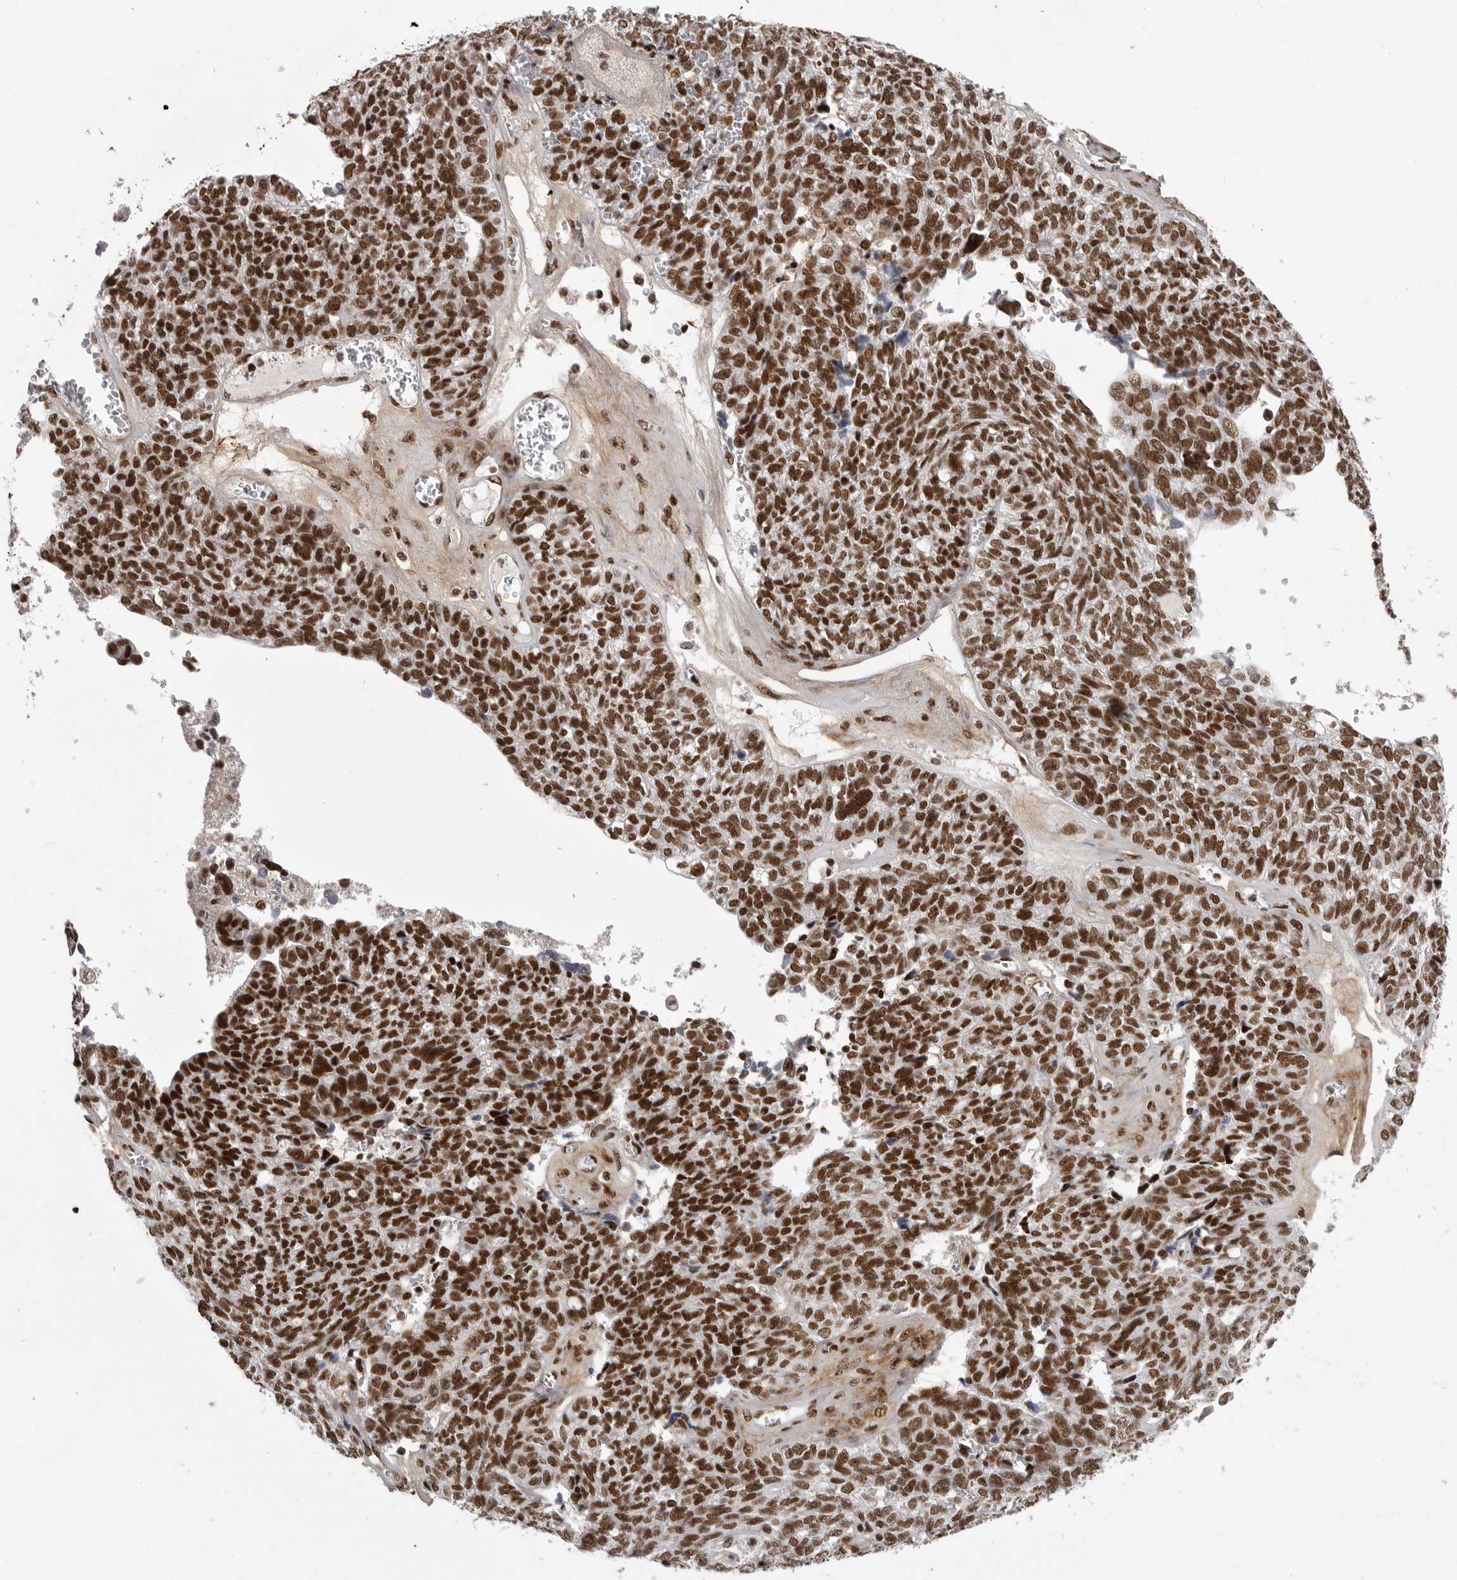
{"staining": {"intensity": "strong", "quantity": ">75%", "location": "nuclear"}, "tissue": "ovarian cancer", "cell_type": "Tumor cells", "image_type": "cancer", "snomed": [{"axis": "morphology", "description": "Cystadenocarcinoma, serous, NOS"}, {"axis": "topography", "description": "Ovary"}], "caption": "A high-resolution histopathology image shows IHC staining of ovarian cancer, which demonstrates strong nuclear positivity in about >75% of tumor cells.", "gene": "PPP1R8", "patient": {"sex": "female", "age": 79}}